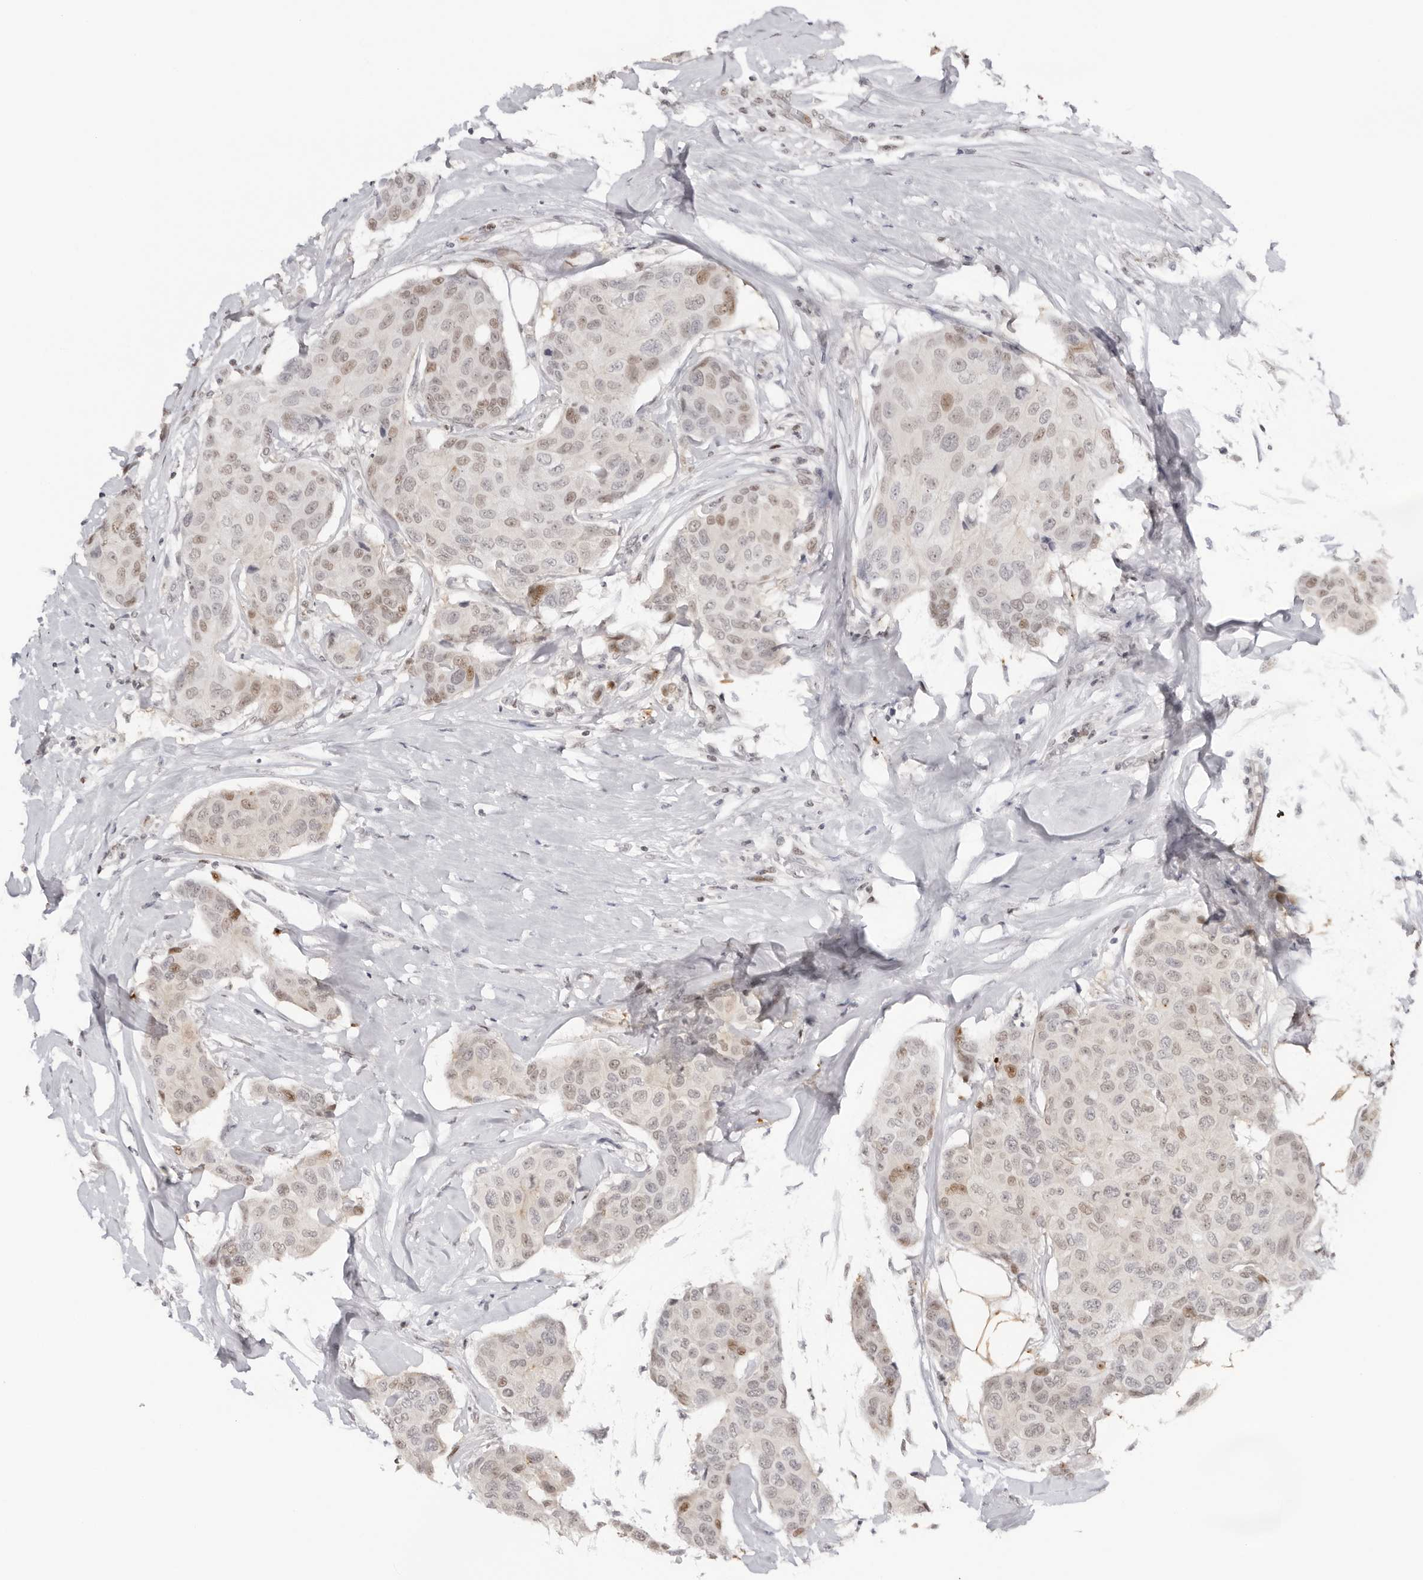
{"staining": {"intensity": "weak", "quantity": ">75%", "location": "nuclear"}, "tissue": "breast cancer", "cell_type": "Tumor cells", "image_type": "cancer", "snomed": [{"axis": "morphology", "description": "Duct carcinoma"}, {"axis": "topography", "description": "Breast"}], "caption": "Immunohistochemical staining of human breast cancer (invasive ductal carcinoma) demonstrates low levels of weak nuclear protein staining in approximately >75% of tumor cells.", "gene": "RNF146", "patient": {"sex": "female", "age": 80}}